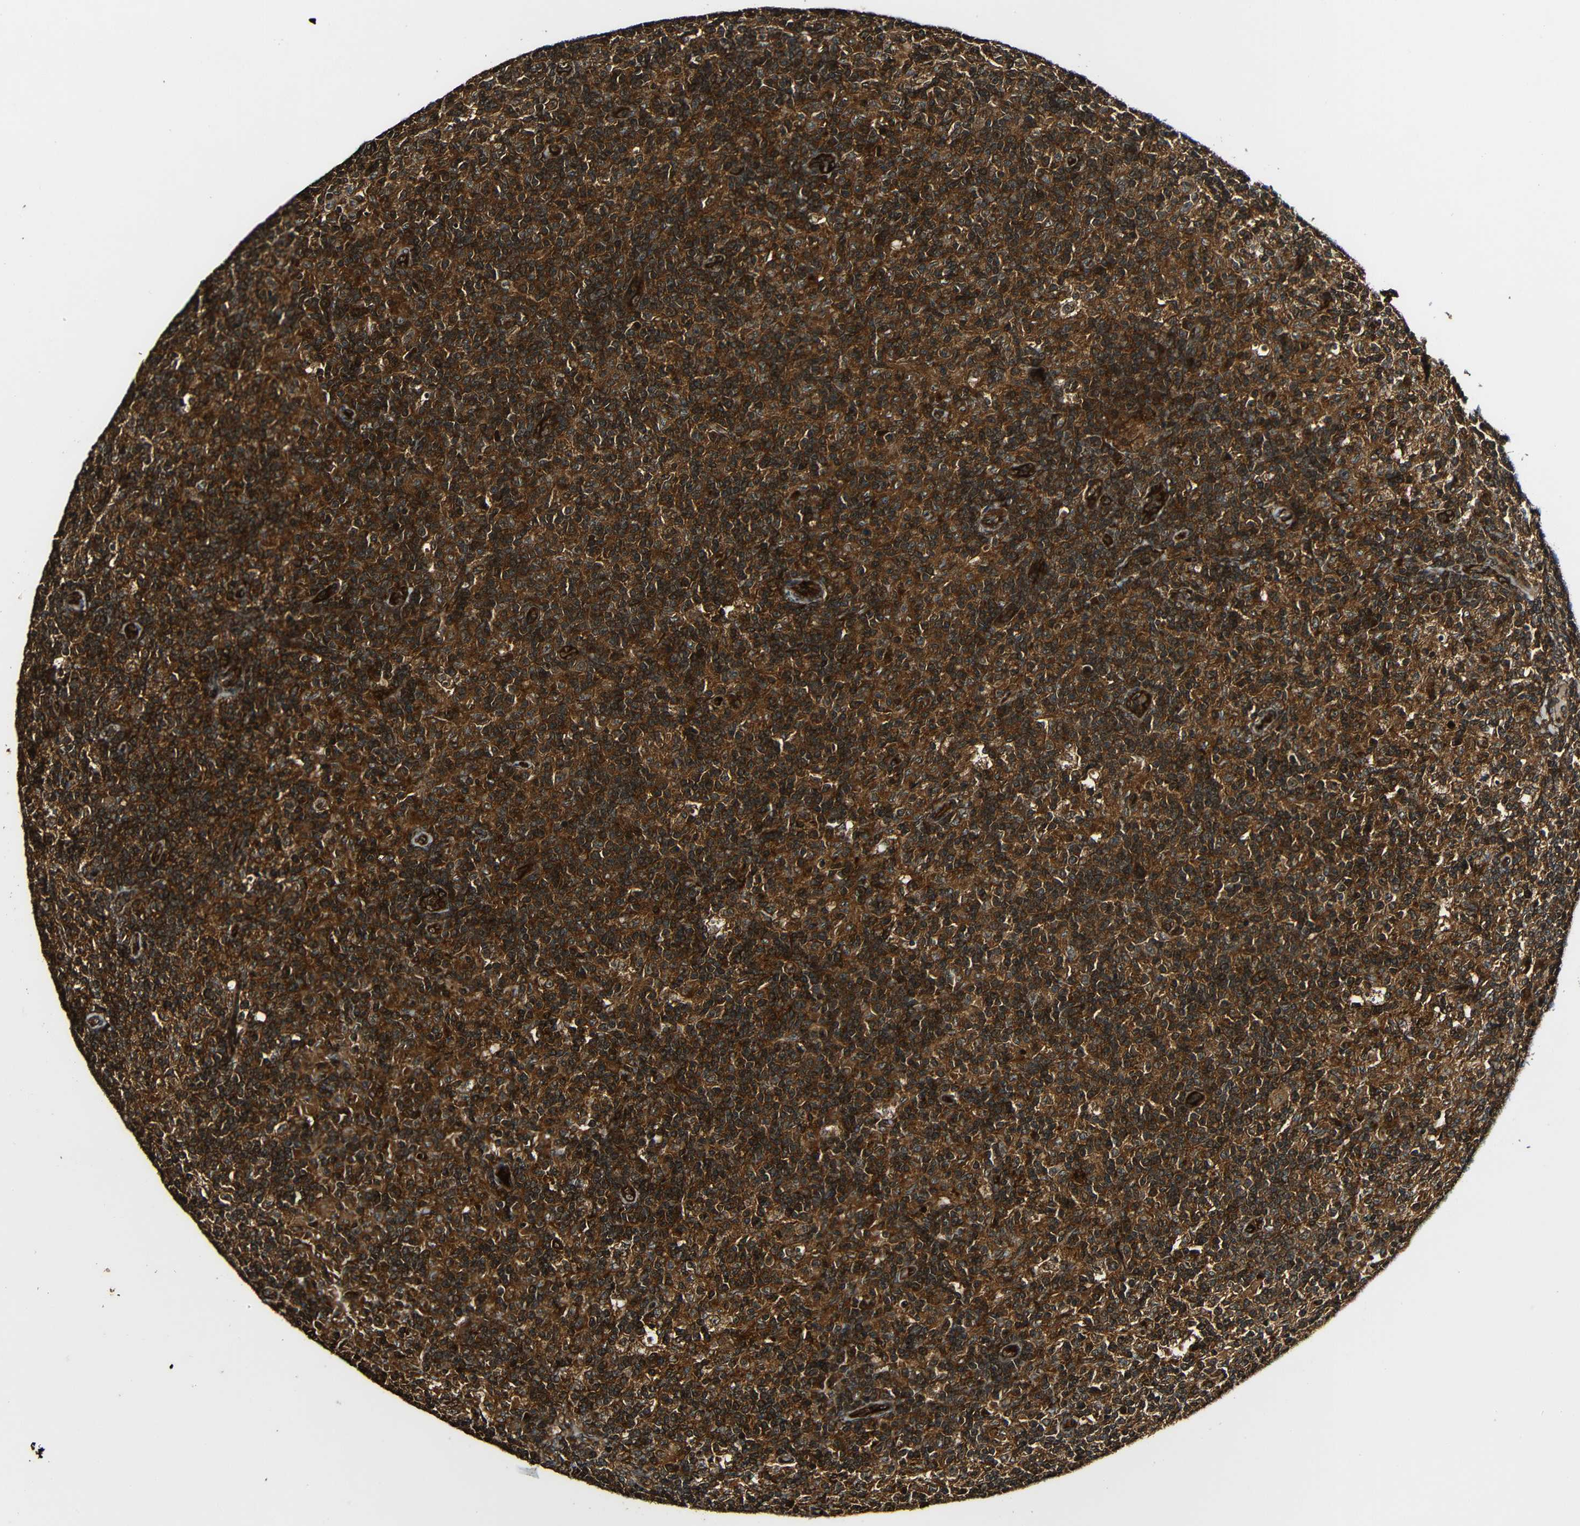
{"staining": {"intensity": "strong", "quantity": ">75%", "location": "cytoplasmic/membranous"}, "tissue": "lymph node", "cell_type": "Germinal center cells", "image_type": "normal", "snomed": [{"axis": "morphology", "description": "Normal tissue, NOS"}, {"axis": "morphology", "description": "Inflammation, NOS"}, {"axis": "topography", "description": "Lymph node"}], "caption": "The photomicrograph exhibits a brown stain indicating the presence of a protein in the cytoplasmic/membranous of germinal center cells in lymph node.", "gene": "CASP8", "patient": {"sex": "male", "age": 55}}